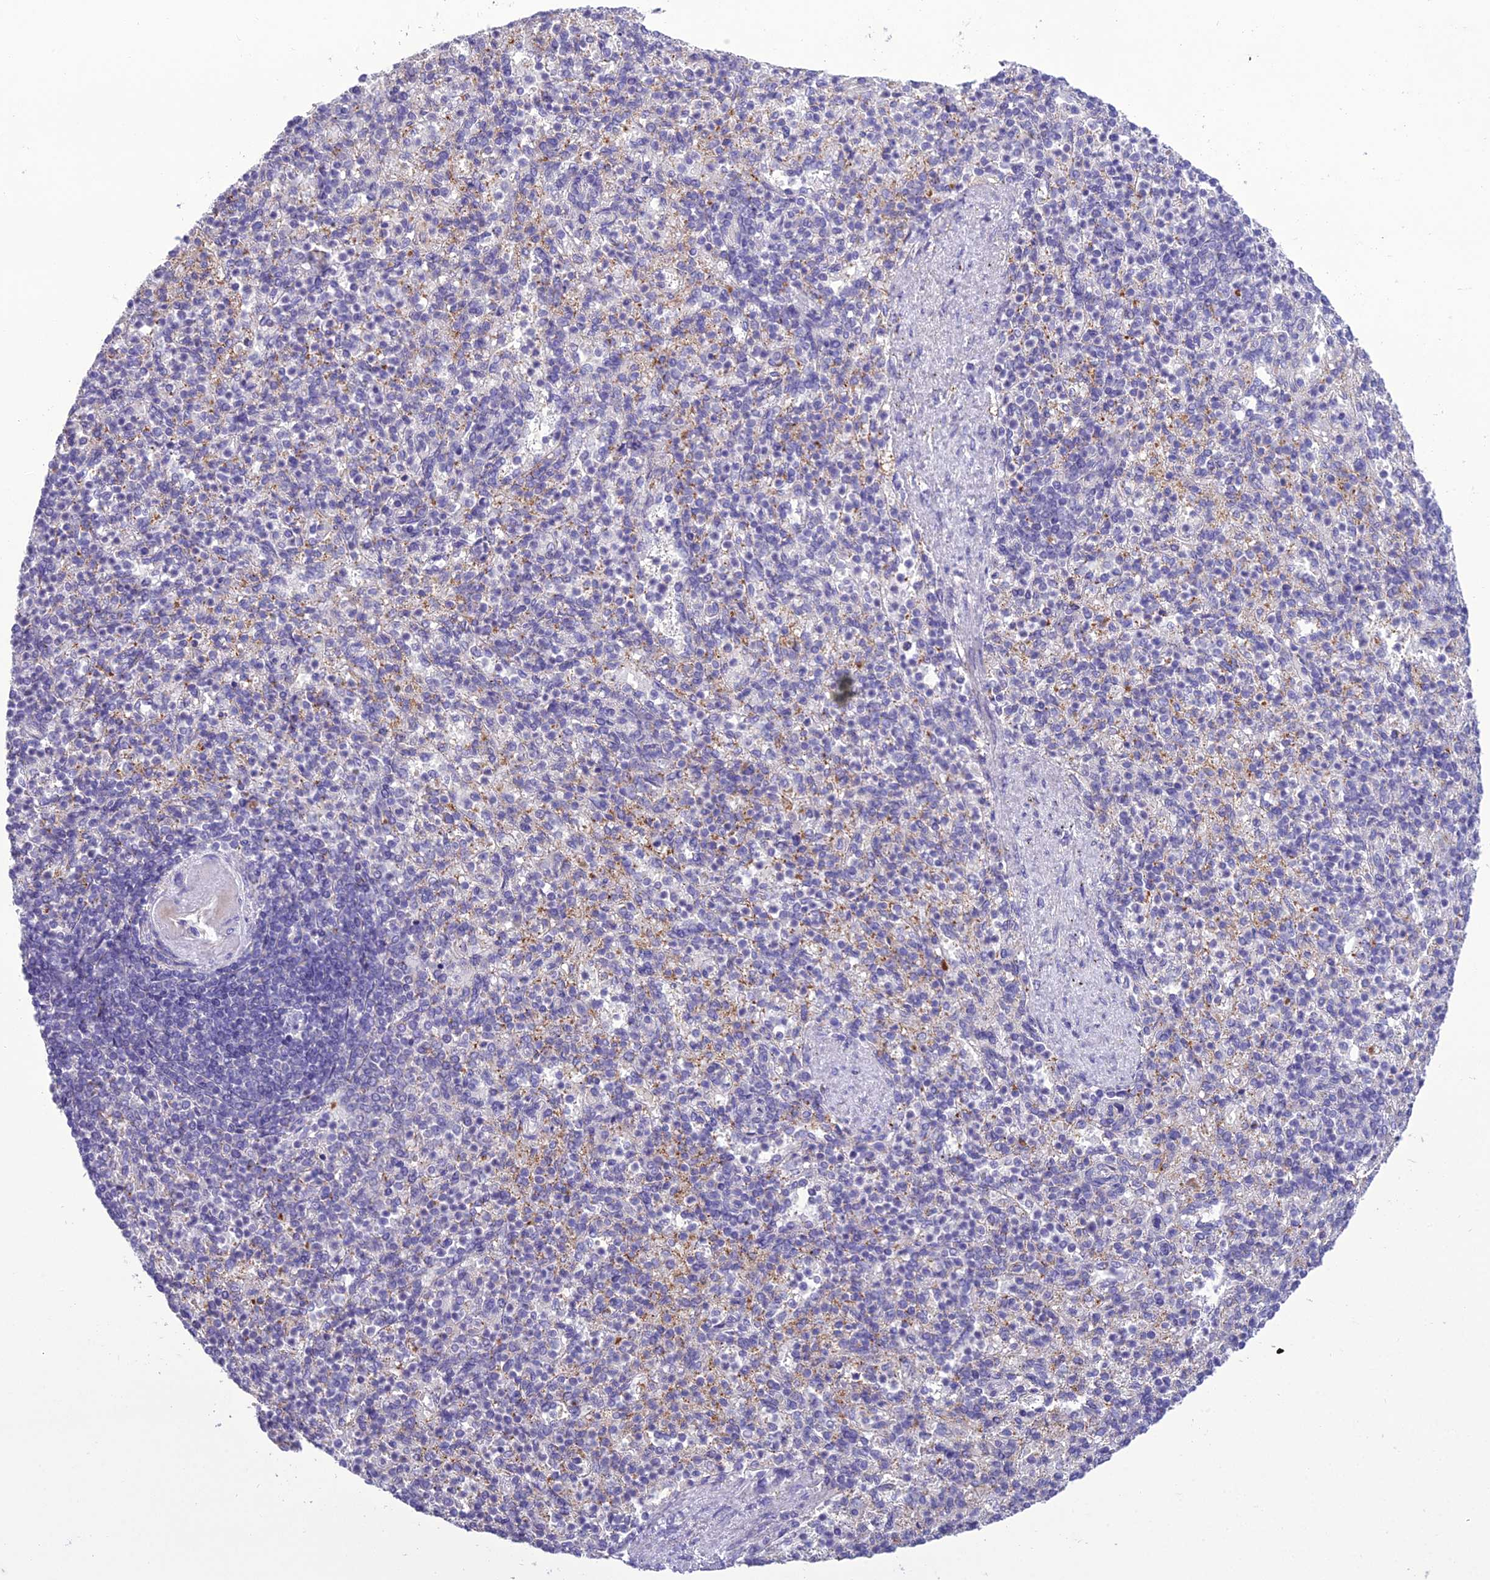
{"staining": {"intensity": "negative", "quantity": "none", "location": "none"}, "tissue": "spleen", "cell_type": "Cells in red pulp", "image_type": "normal", "snomed": [{"axis": "morphology", "description": "Normal tissue, NOS"}, {"axis": "topography", "description": "Spleen"}], "caption": "Immunohistochemical staining of normal spleen demonstrates no significant expression in cells in red pulp.", "gene": "SCRT1", "patient": {"sex": "female", "age": 74}}